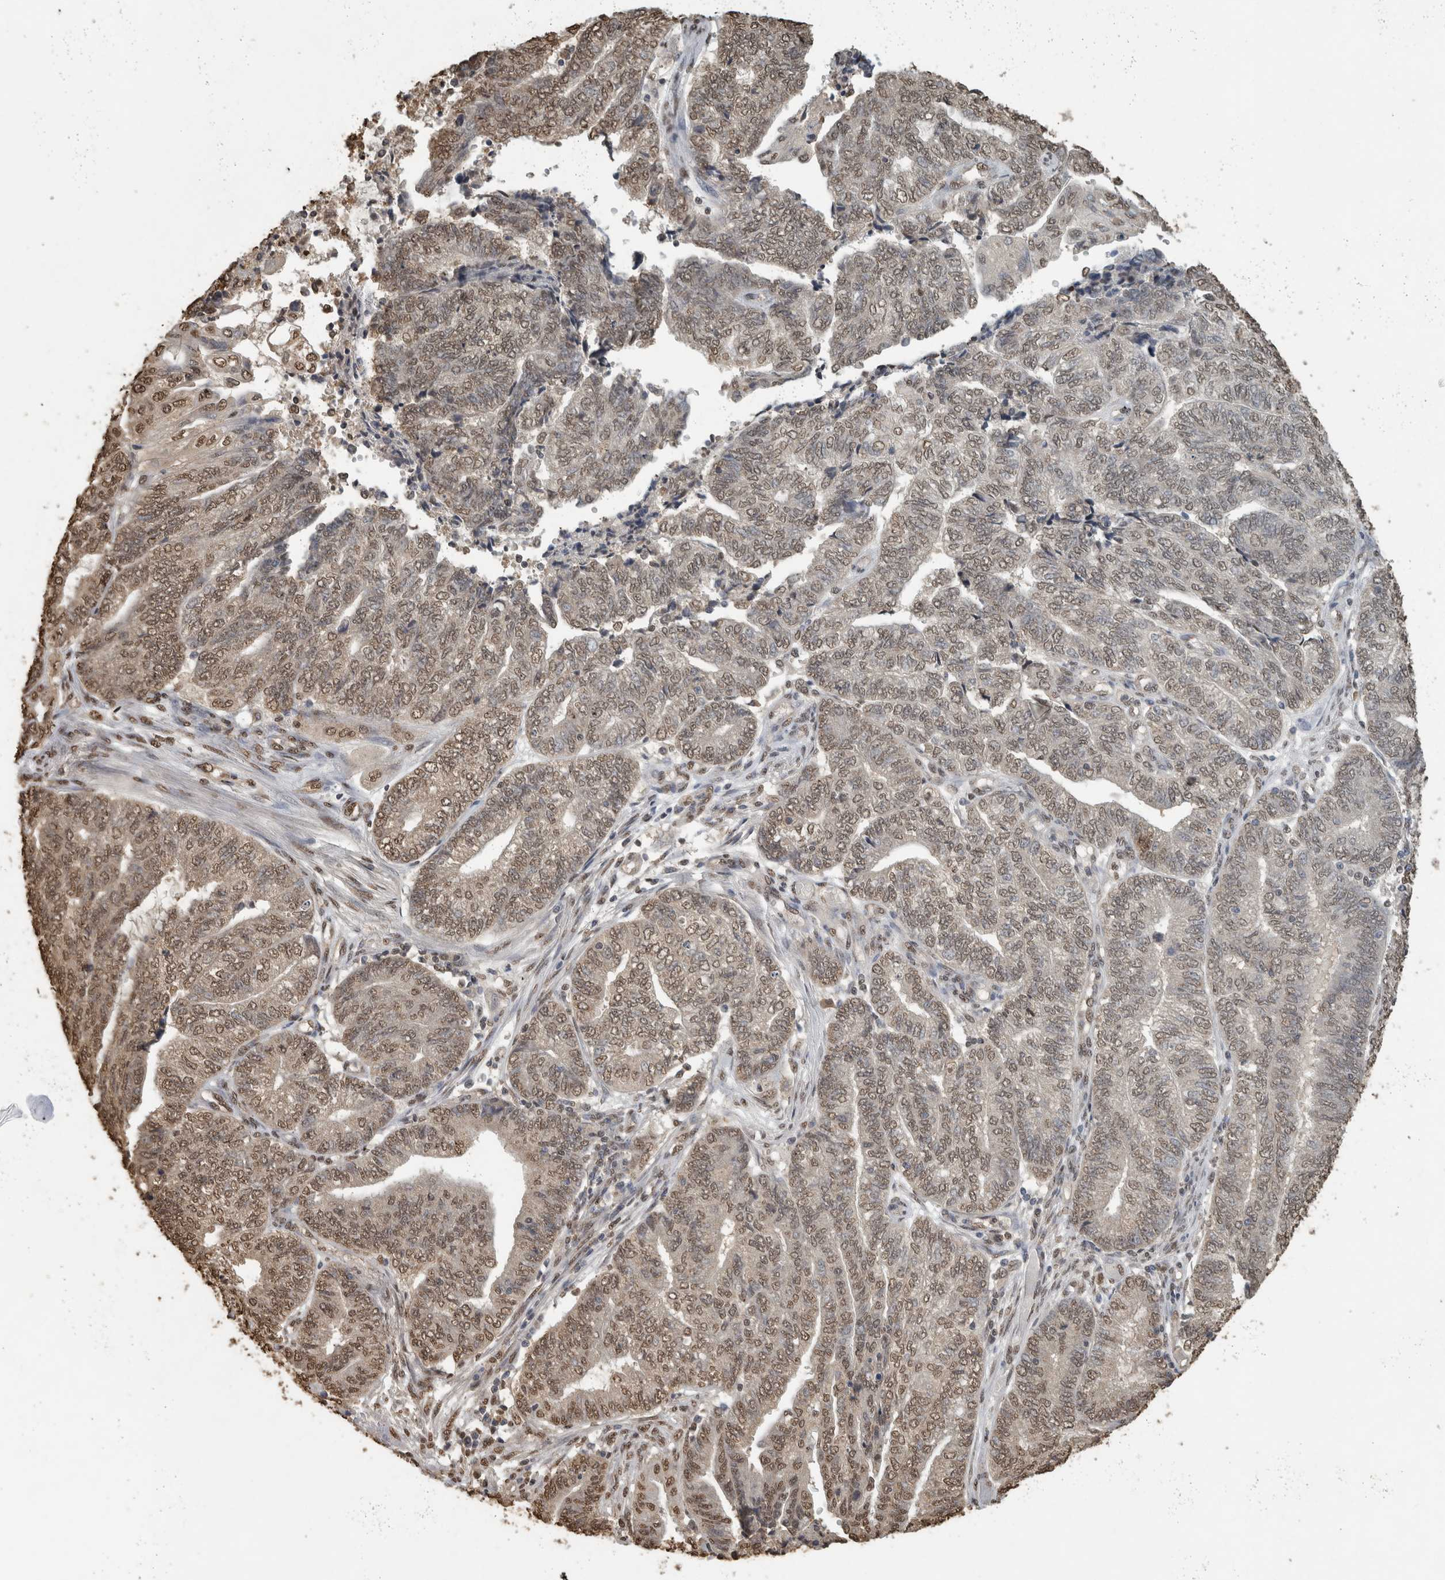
{"staining": {"intensity": "moderate", "quantity": ">75%", "location": "nuclear"}, "tissue": "endometrial cancer", "cell_type": "Tumor cells", "image_type": "cancer", "snomed": [{"axis": "morphology", "description": "Adenocarcinoma, NOS"}, {"axis": "topography", "description": "Uterus"}, {"axis": "topography", "description": "Endometrium"}], "caption": "Human adenocarcinoma (endometrial) stained with a protein marker shows moderate staining in tumor cells.", "gene": "HAND2", "patient": {"sex": "female", "age": 70}}